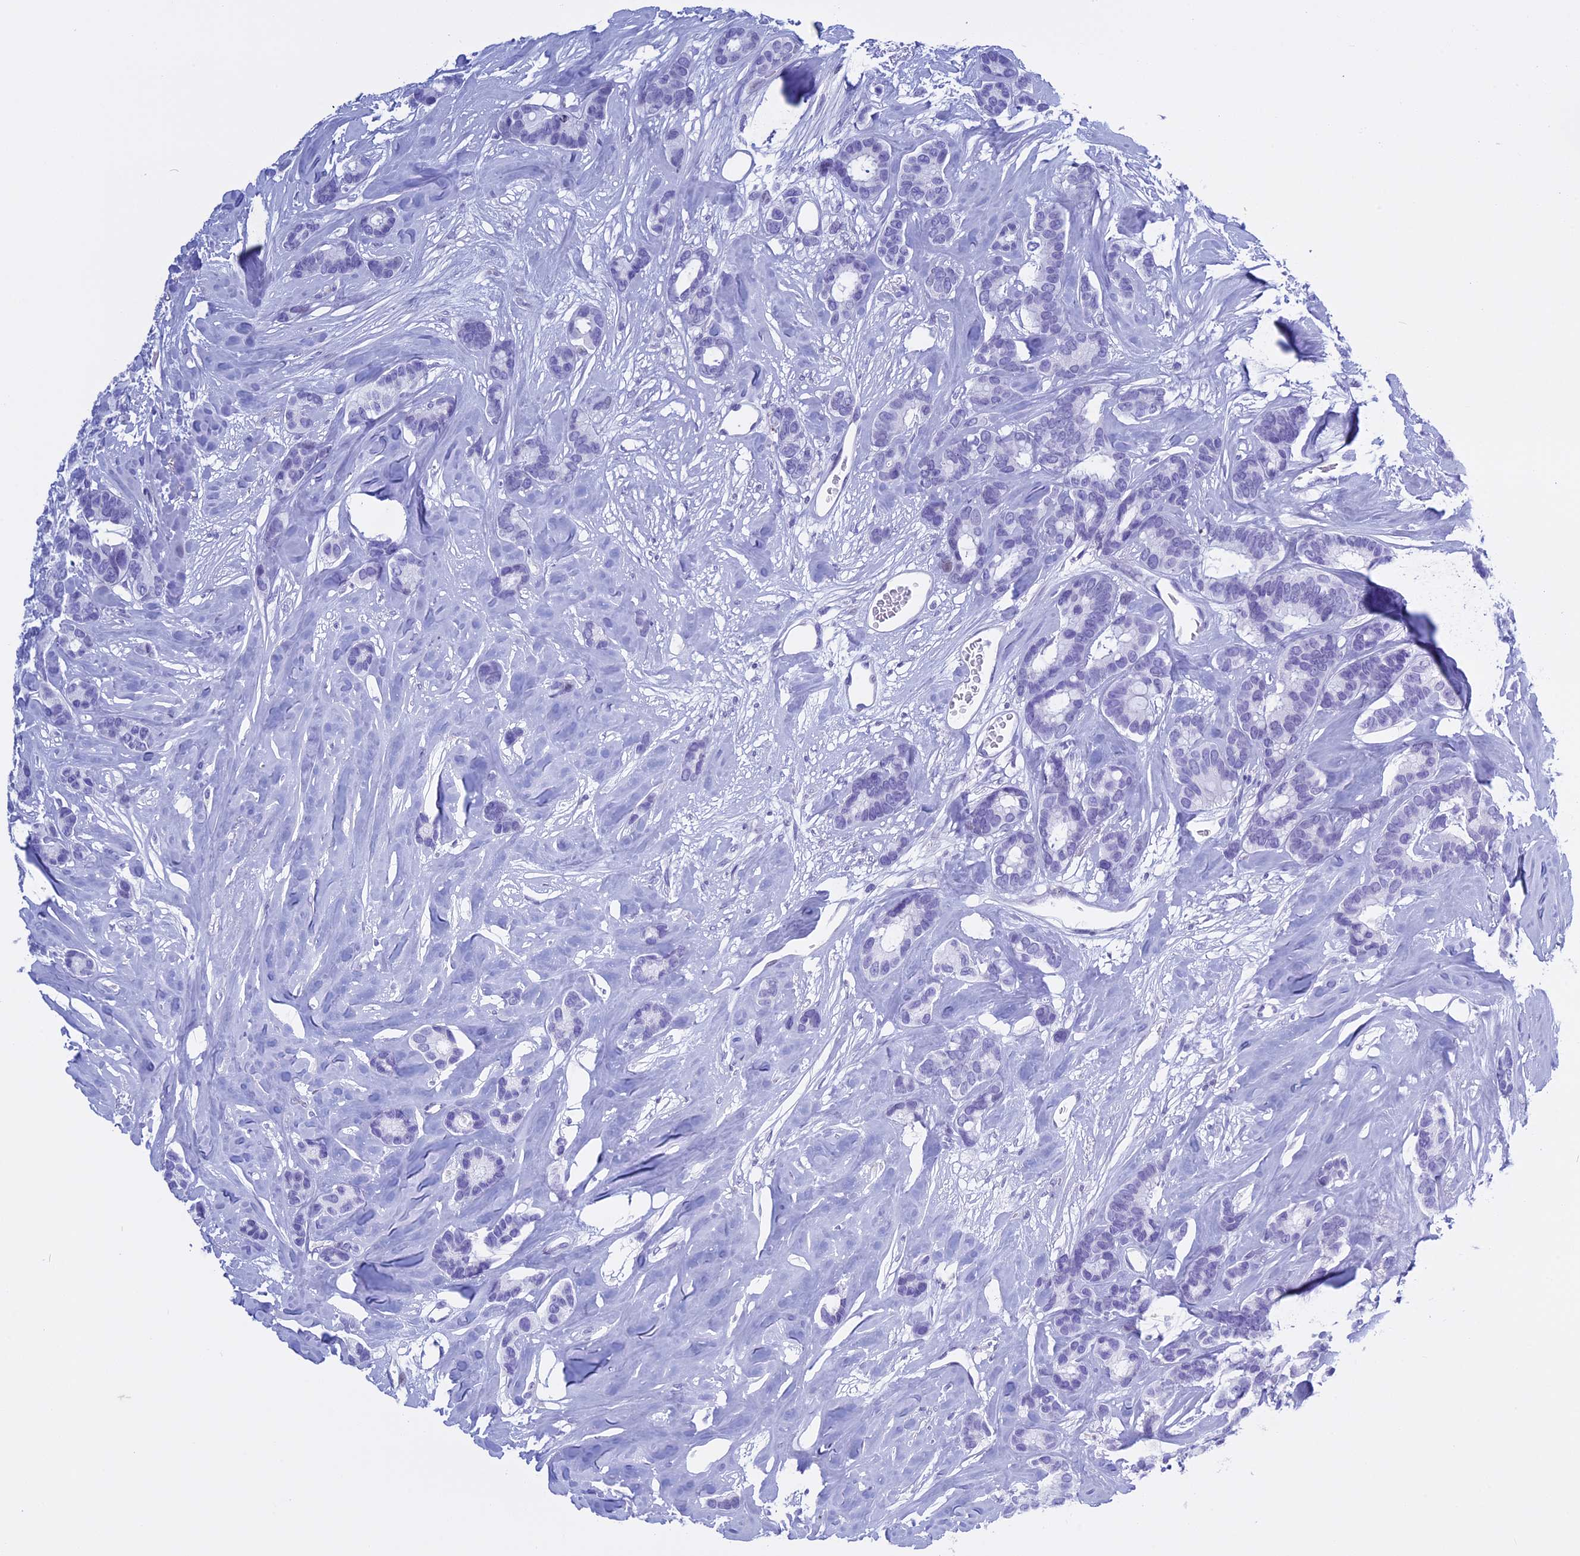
{"staining": {"intensity": "negative", "quantity": "none", "location": "none"}, "tissue": "breast cancer", "cell_type": "Tumor cells", "image_type": "cancer", "snomed": [{"axis": "morphology", "description": "Duct carcinoma"}, {"axis": "topography", "description": "Breast"}], "caption": "Immunohistochemical staining of breast cancer exhibits no significant expression in tumor cells.", "gene": "KCTD21", "patient": {"sex": "female", "age": 87}}